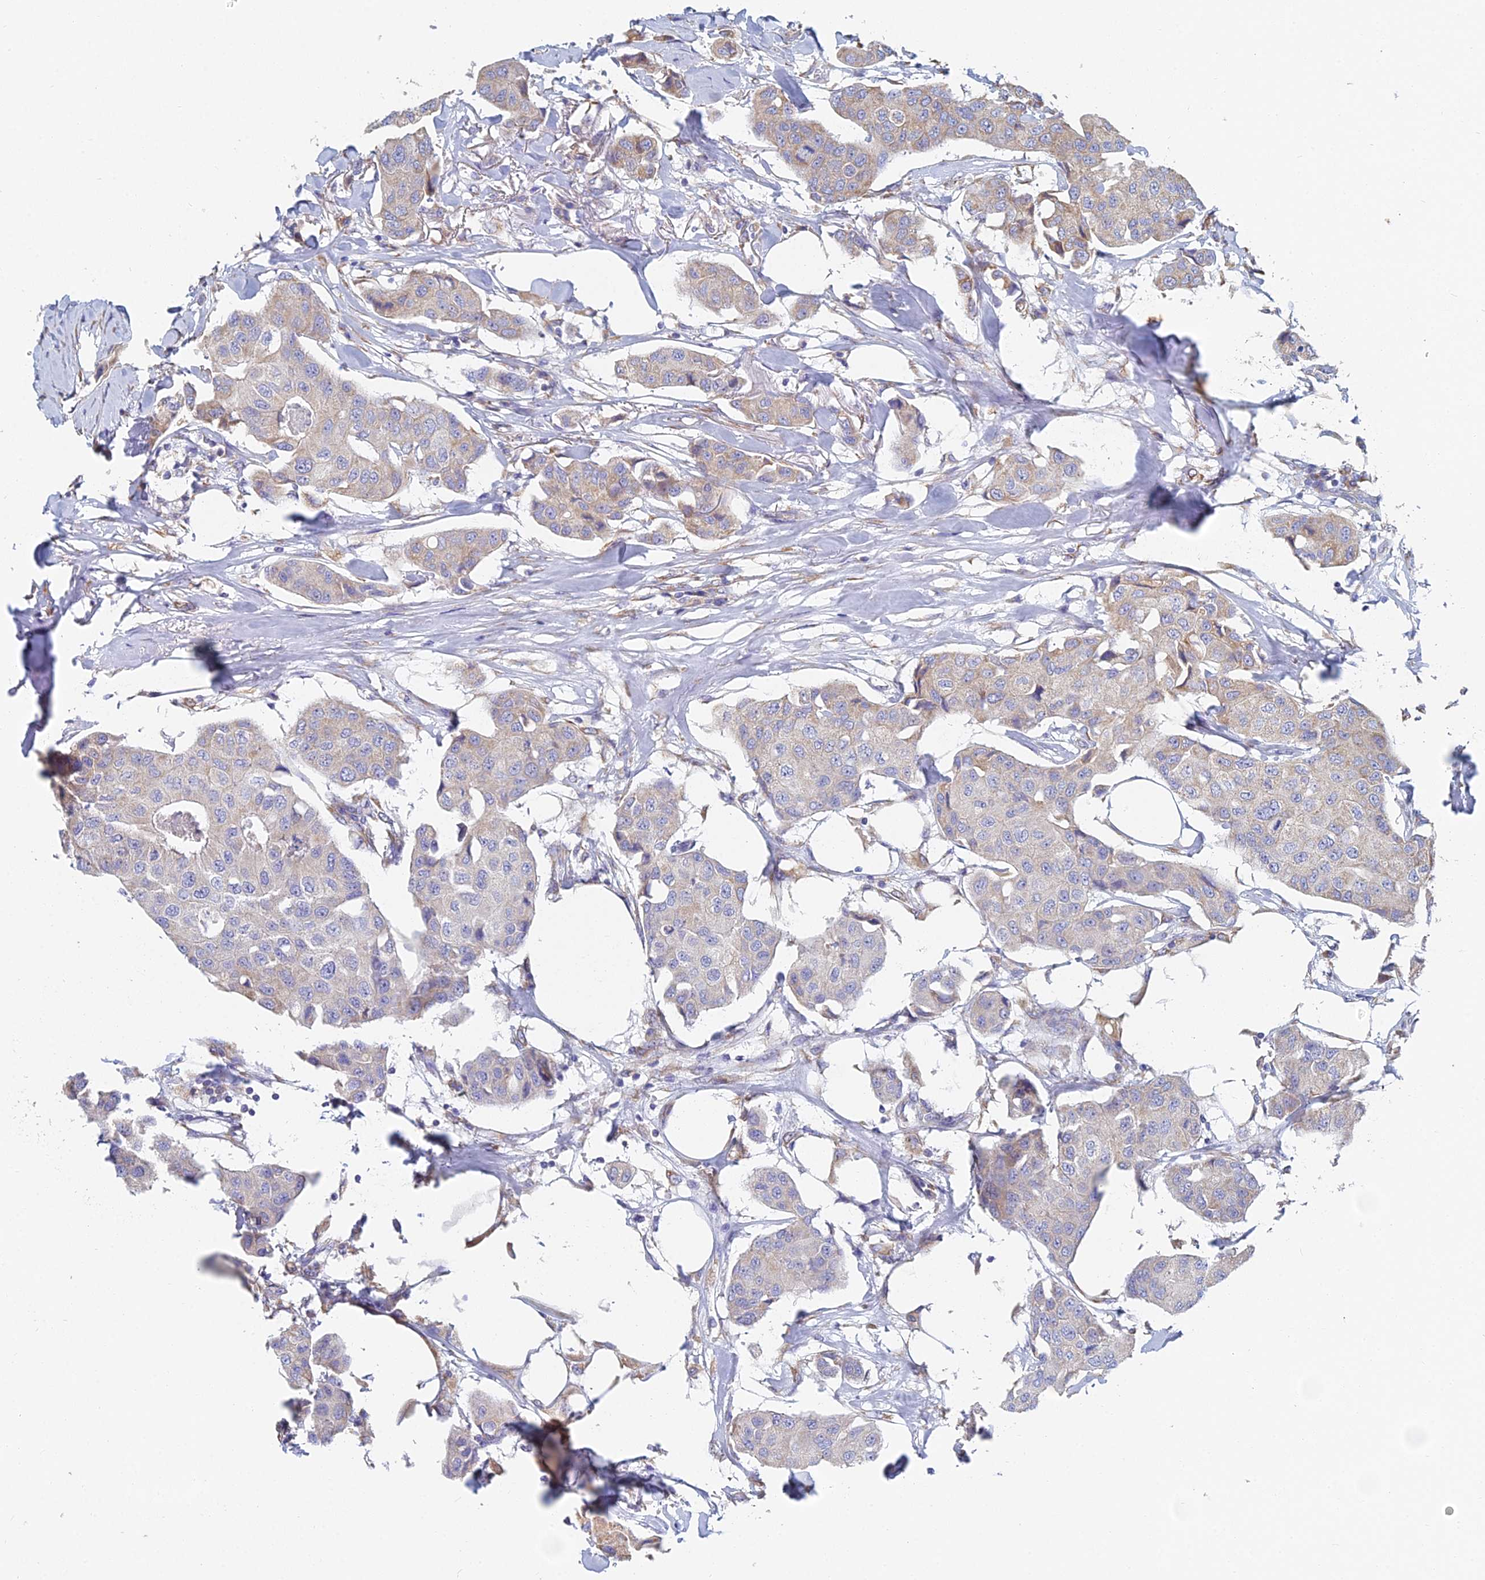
{"staining": {"intensity": "weak", "quantity": "25%-75%", "location": "cytoplasmic/membranous"}, "tissue": "breast cancer", "cell_type": "Tumor cells", "image_type": "cancer", "snomed": [{"axis": "morphology", "description": "Duct carcinoma"}, {"axis": "topography", "description": "Breast"}], "caption": "A high-resolution image shows IHC staining of intraductal carcinoma (breast), which exhibits weak cytoplasmic/membranous staining in about 25%-75% of tumor cells.", "gene": "CRACR2B", "patient": {"sex": "female", "age": 80}}